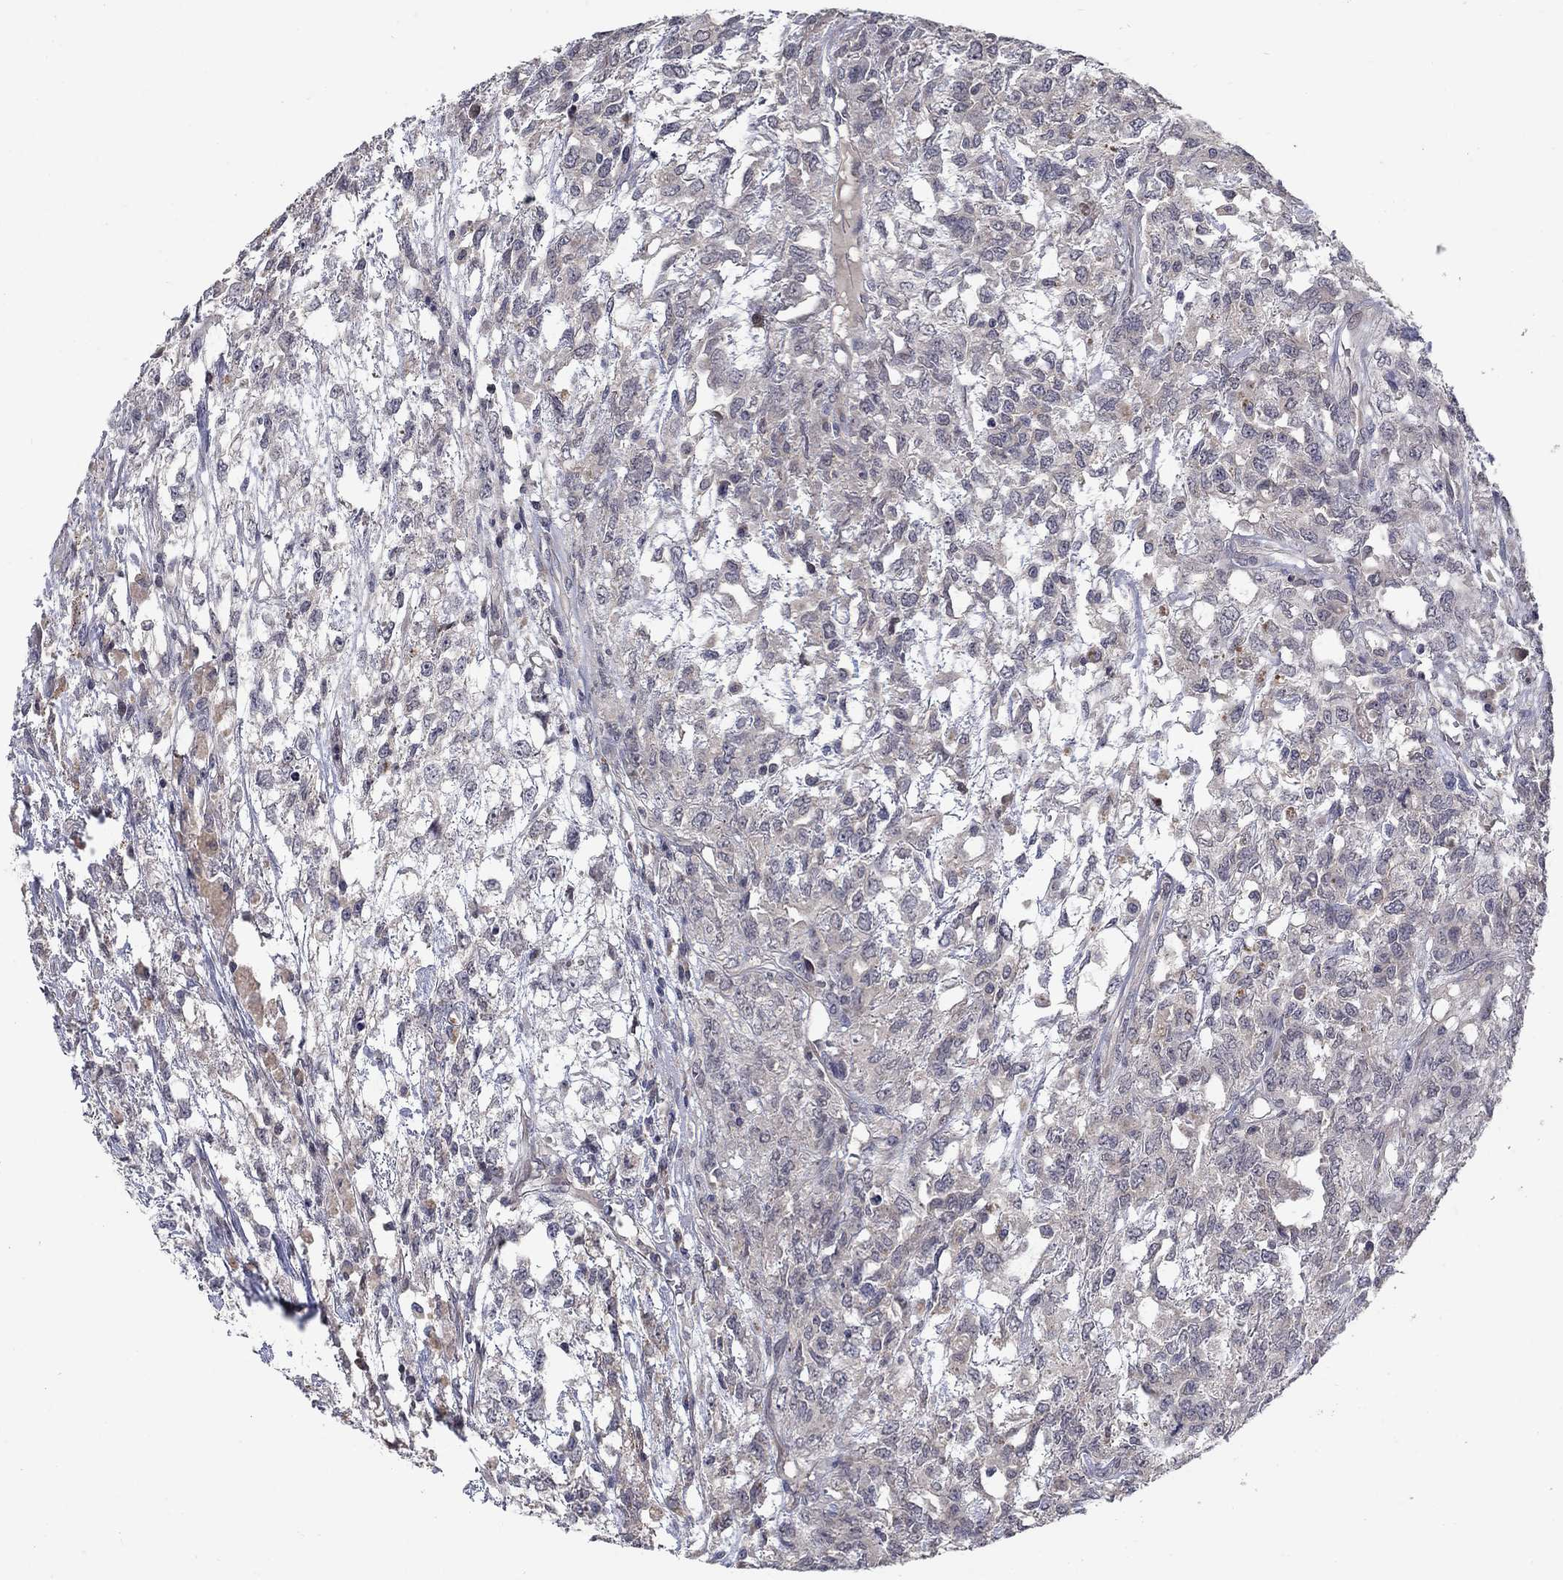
{"staining": {"intensity": "negative", "quantity": "none", "location": "none"}, "tissue": "testis cancer", "cell_type": "Tumor cells", "image_type": "cancer", "snomed": [{"axis": "morphology", "description": "Seminoma, NOS"}, {"axis": "topography", "description": "Testis"}], "caption": "This is a micrograph of IHC staining of testis cancer (seminoma), which shows no expression in tumor cells.", "gene": "FAM3B", "patient": {"sex": "male", "age": 52}}